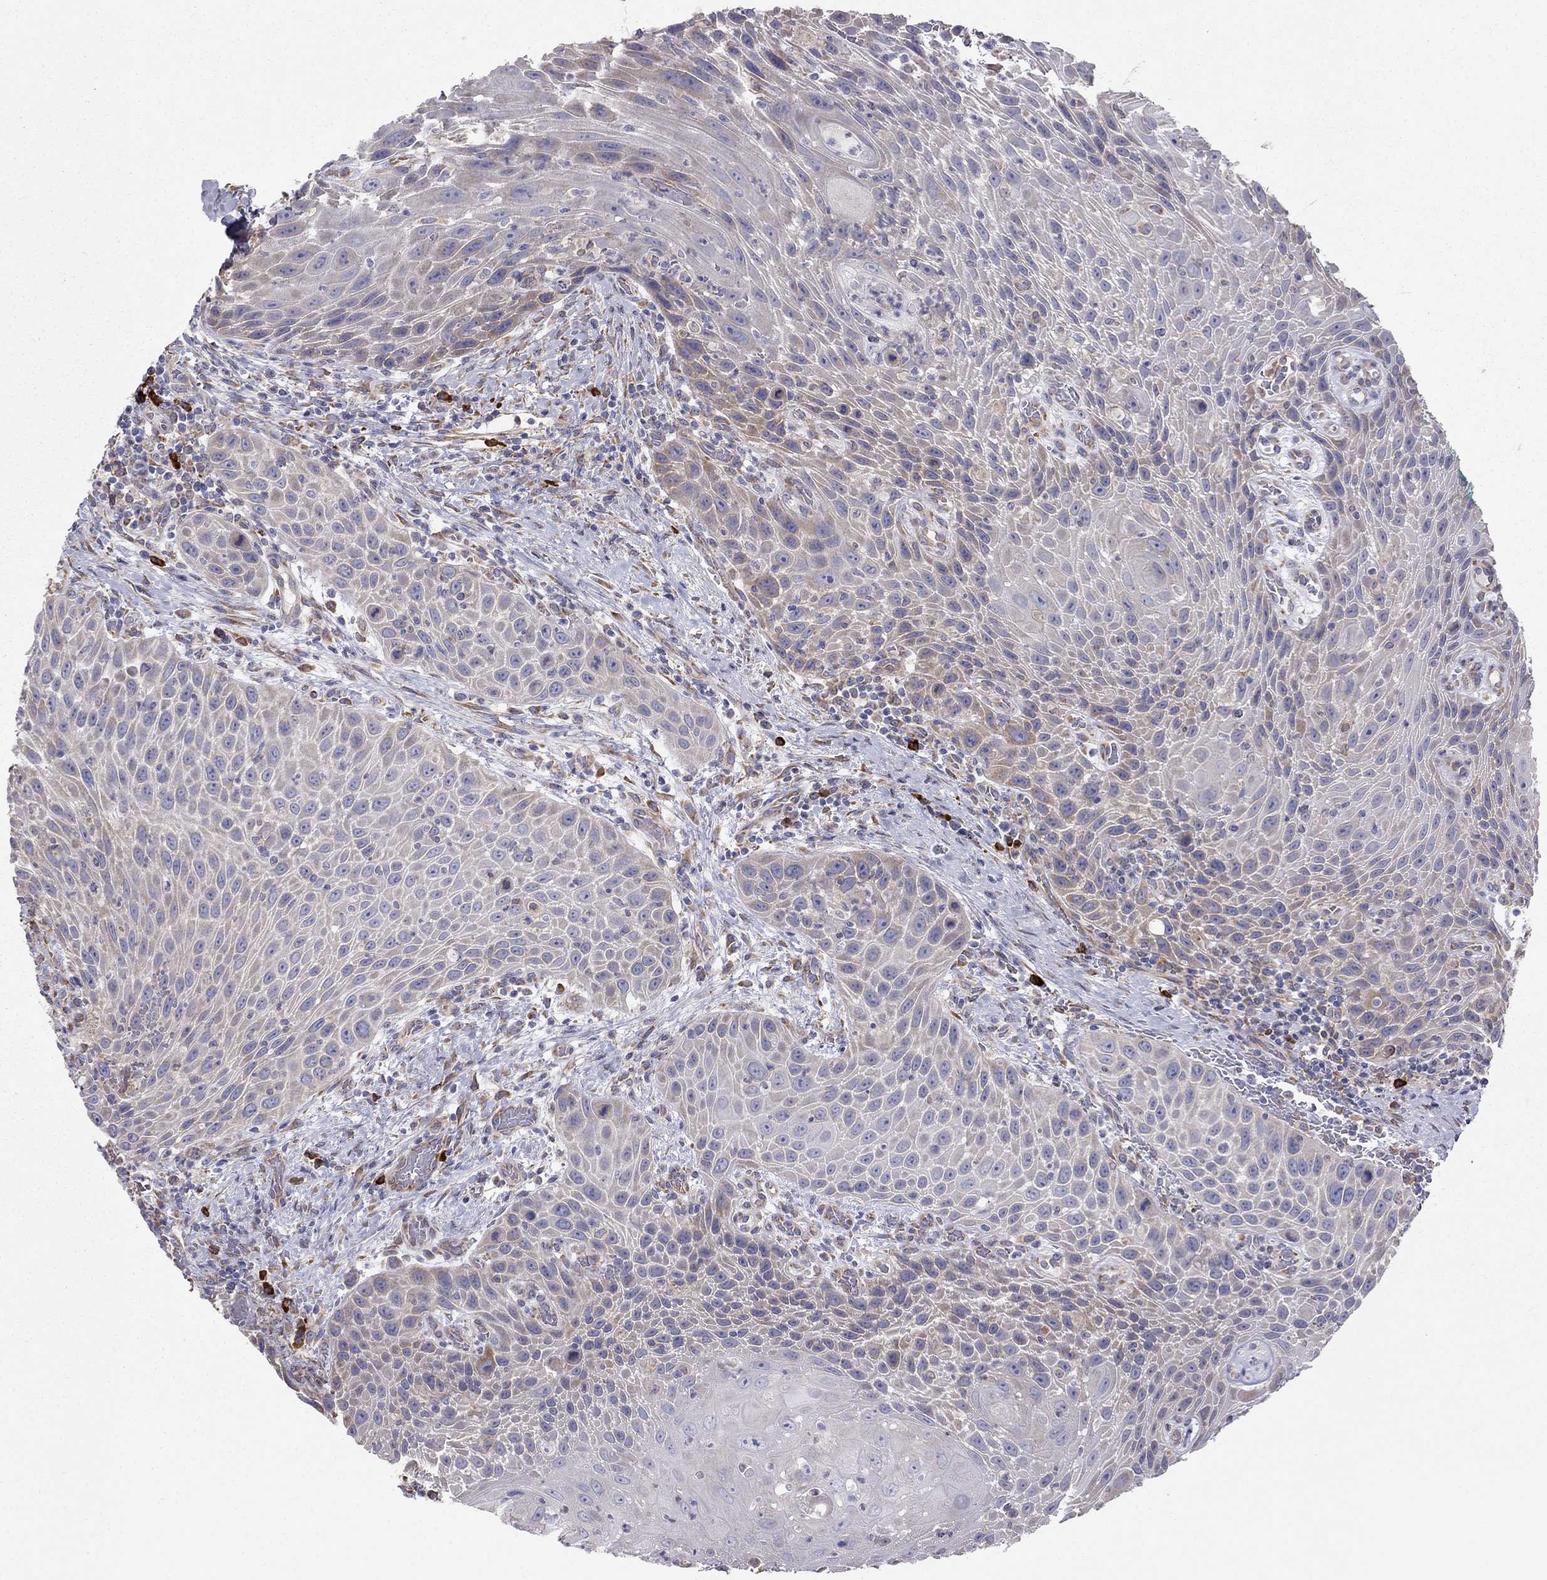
{"staining": {"intensity": "weak", "quantity": ">75%", "location": "cytoplasmic/membranous"}, "tissue": "head and neck cancer", "cell_type": "Tumor cells", "image_type": "cancer", "snomed": [{"axis": "morphology", "description": "Squamous cell carcinoma, NOS"}, {"axis": "topography", "description": "Head-Neck"}], "caption": "Immunohistochemical staining of human squamous cell carcinoma (head and neck) displays weak cytoplasmic/membranous protein expression in about >75% of tumor cells. The staining is performed using DAB (3,3'-diaminobenzidine) brown chromogen to label protein expression. The nuclei are counter-stained blue using hematoxylin.", "gene": "LONRF2", "patient": {"sex": "male", "age": 69}}